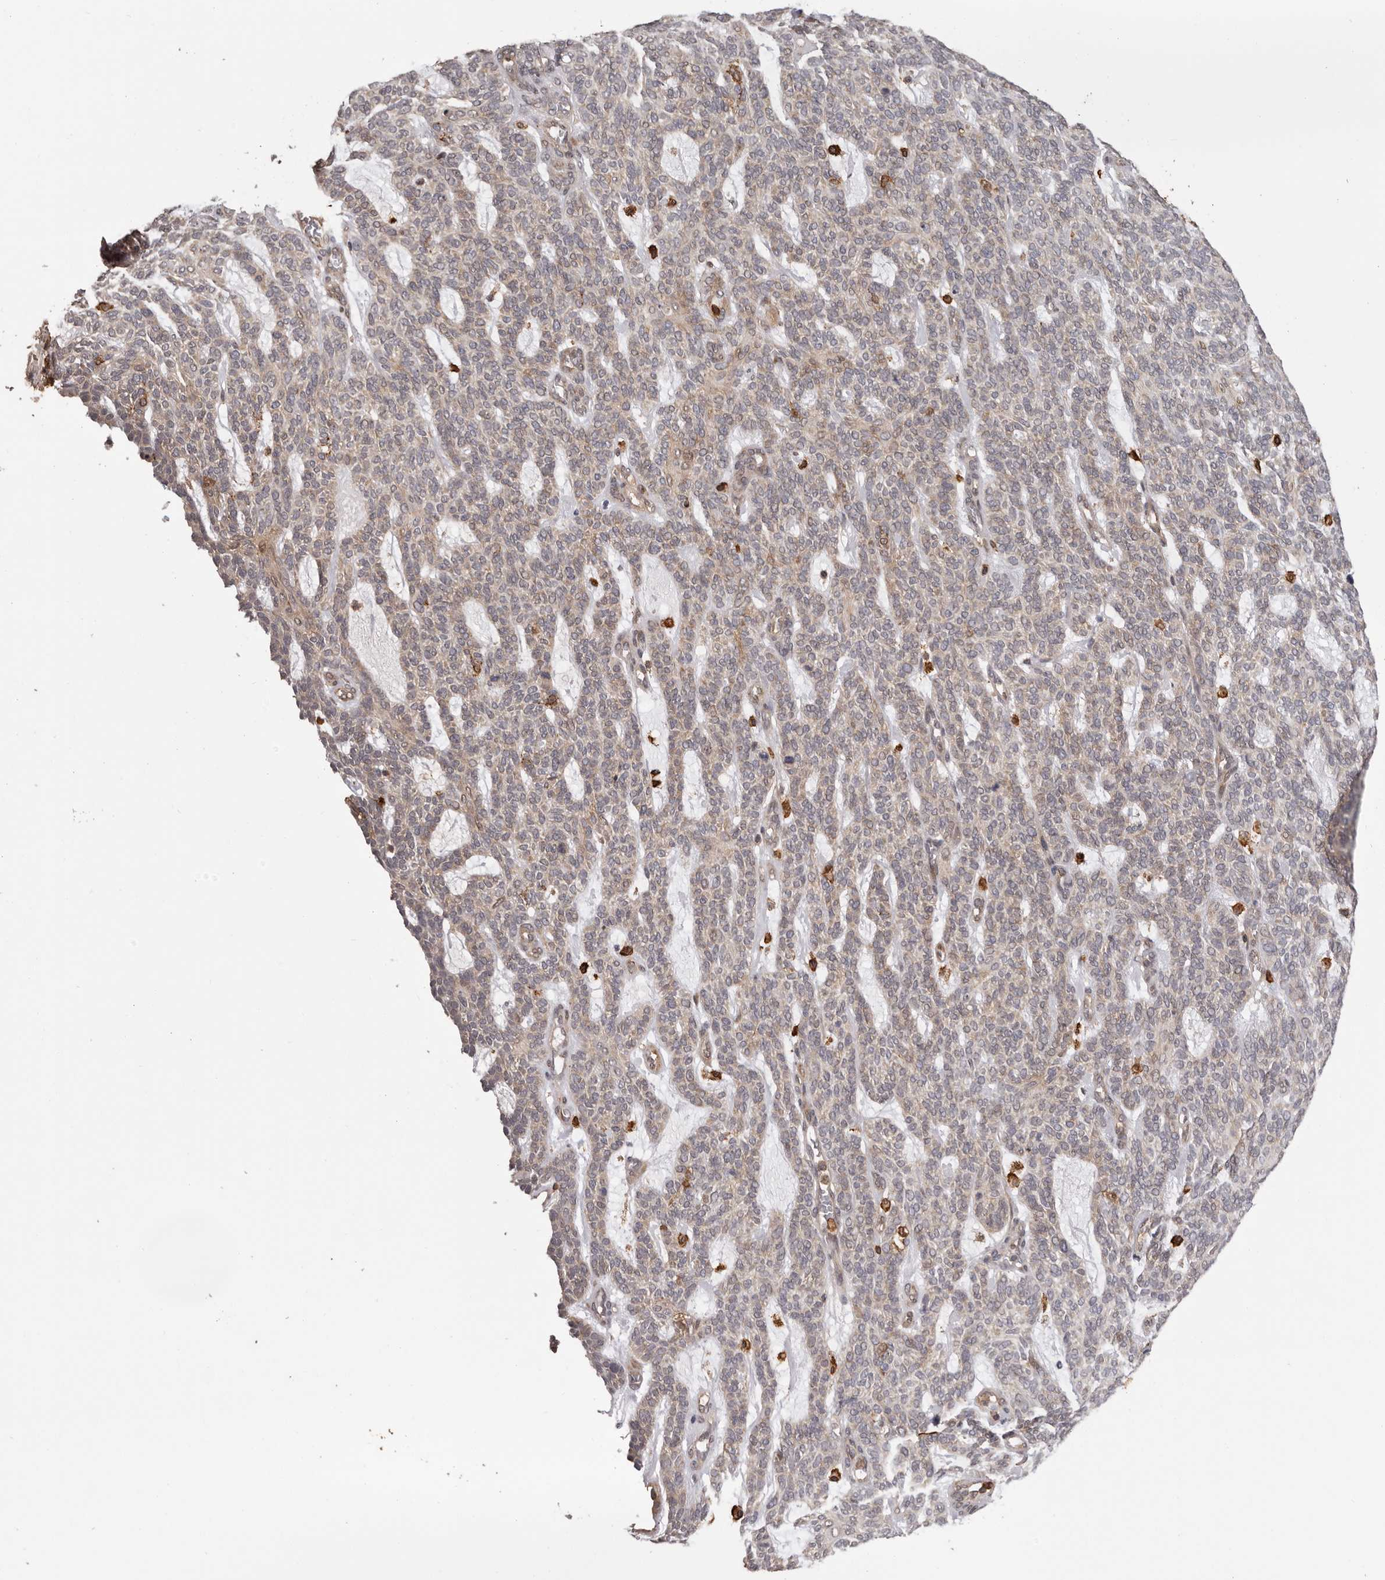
{"staining": {"intensity": "weak", "quantity": "<25%", "location": "cytoplasmic/membranous"}, "tissue": "skin cancer", "cell_type": "Tumor cells", "image_type": "cancer", "snomed": [{"axis": "morphology", "description": "Squamous cell carcinoma, NOS"}, {"axis": "topography", "description": "Skin"}], "caption": "High magnification brightfield microscopy of skin squamous cell carcinoma stained with DAB (3,3'-diaminobenzidine) (brown) and counterstained with hematoxylin (blue): tumor cells show no significant staining.", "gene": "PRR12", "patient": {"sex": "female", "age": 90}}